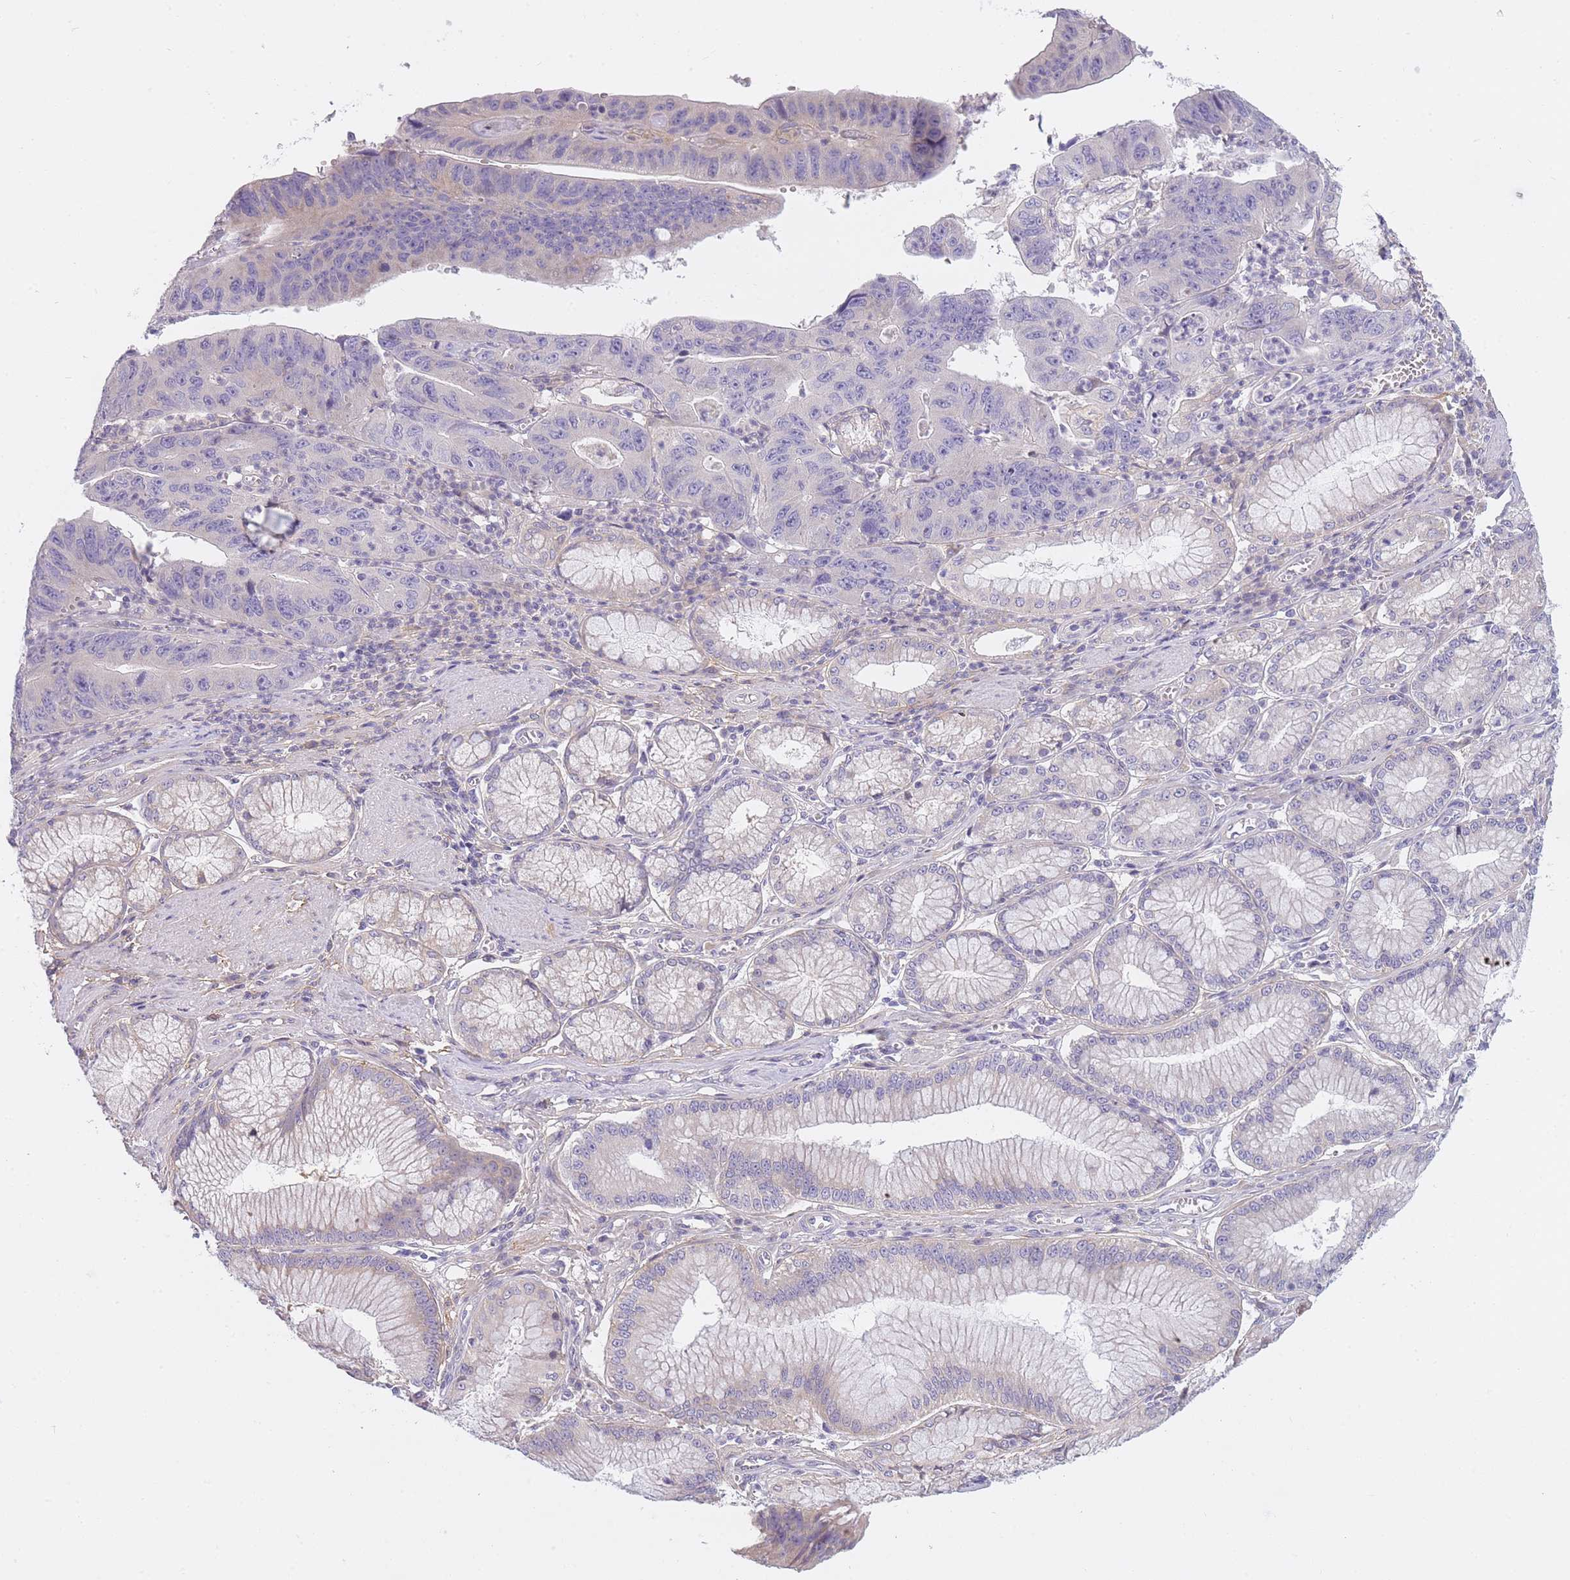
{"staining": {"intensity": "negative", "quantity": "none", "location": "none"}, "tissue": "stomach cancer", "cell_type": "Tumor cells", "image_type": "cancer", "snomed": [{"axis": "morphology", "description": "Adenocarcinoma, NOS"}, {"axis": "topography", "description": "Stomach"}], "caption": "Tumor cells are negative for protein expression in human stomach cancer (adenocarcinoma).", "gene": "AP3M2", "patient": {"sex": "male", "age": 59}}